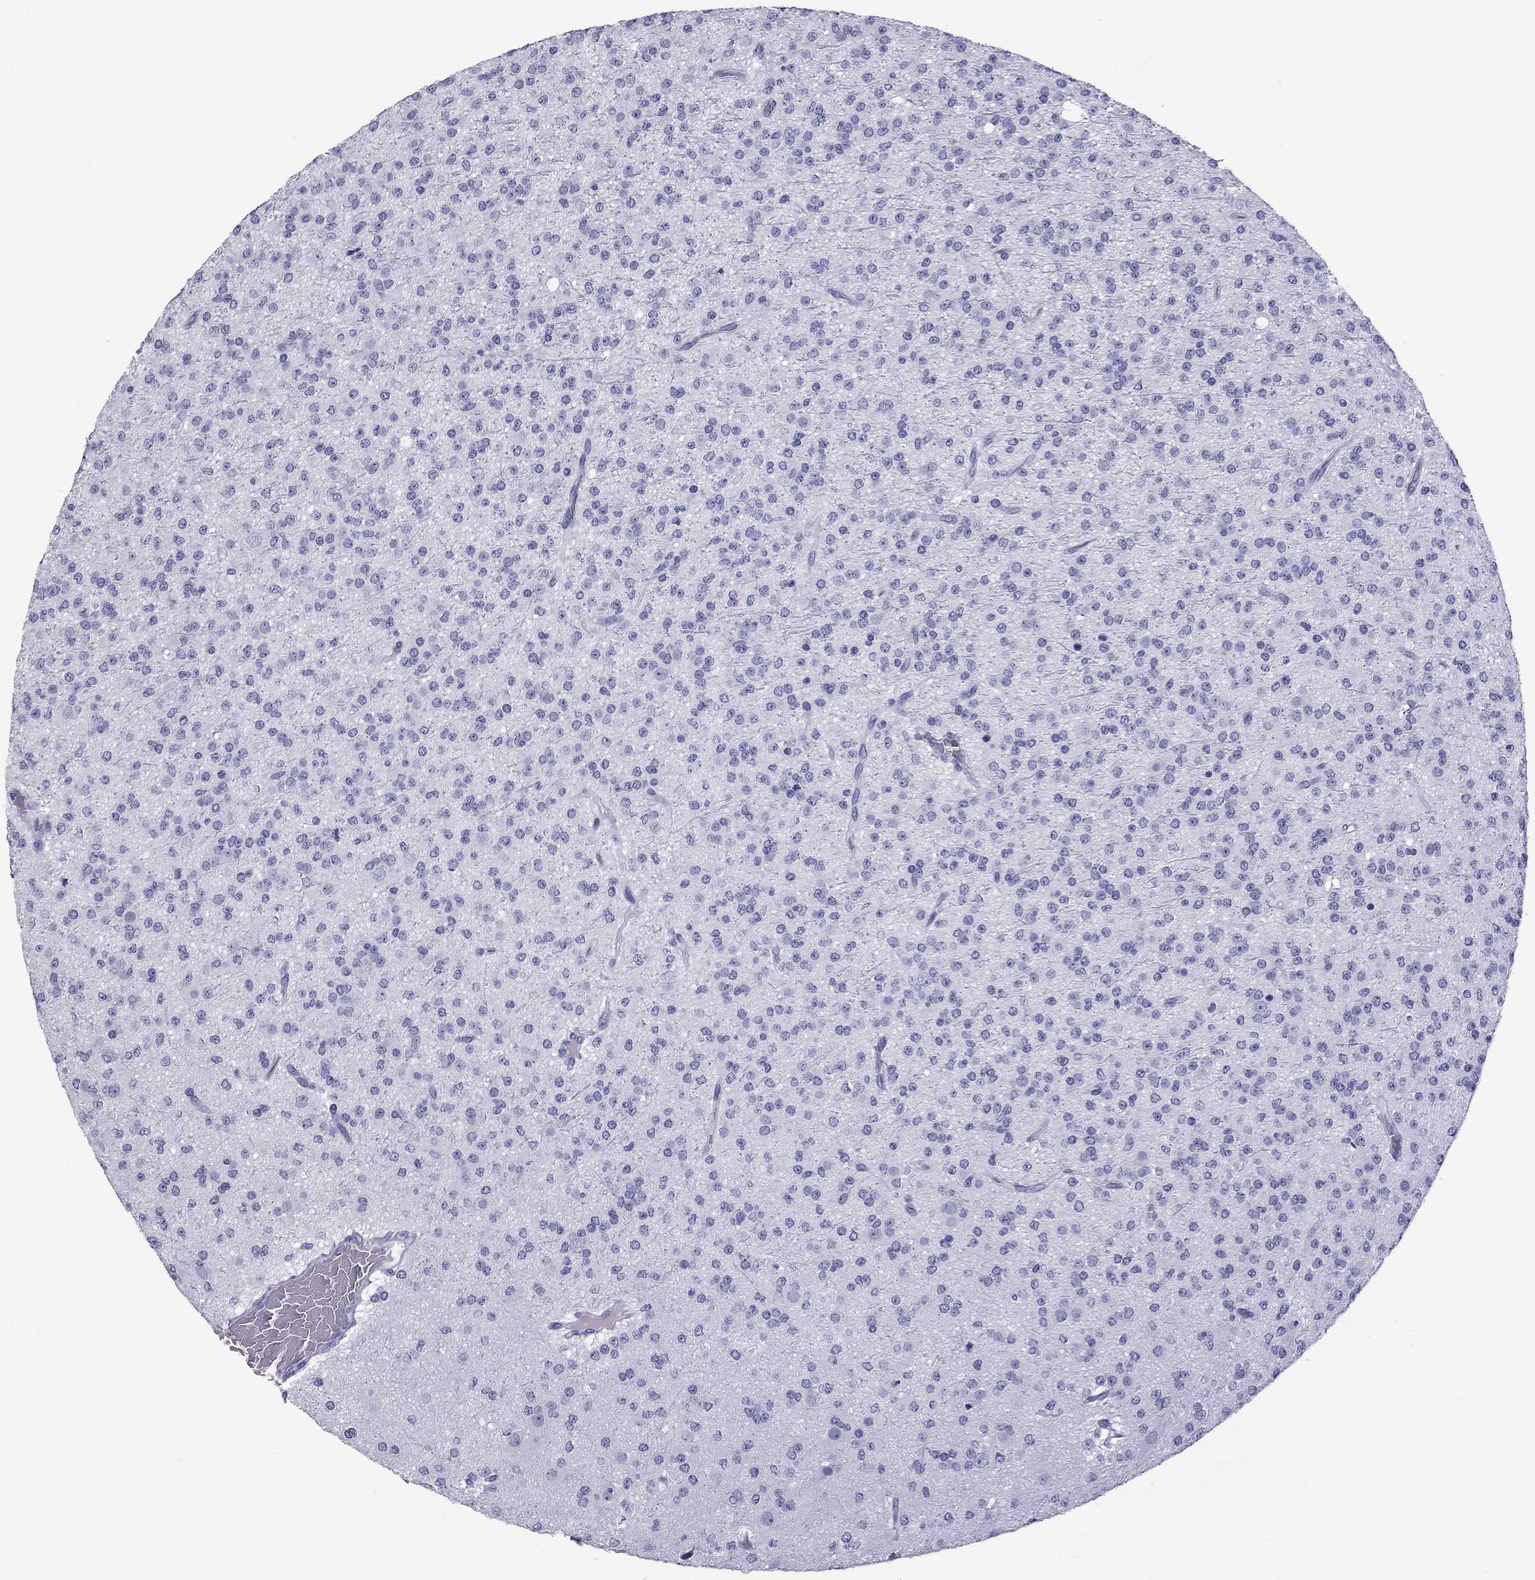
{"staining": {"intensity": "negative", "quantity": "none", "location": "none"}, "tissue": "glioma", "cell_type": "Tumor cells", "image_type": "cancer", "snomed": [{"axis": "morphology", "description": "Glioma, malignant, Low grade"}, {"axis": "topography", "description": "Brain"}], "caption": "Tumor cells show no significant staining in glioma. (Immunohistochemistry, brightfield microscopy, high magnification).", "gene": "SCART1", "patient": {"sex": "male", "age": 27}}